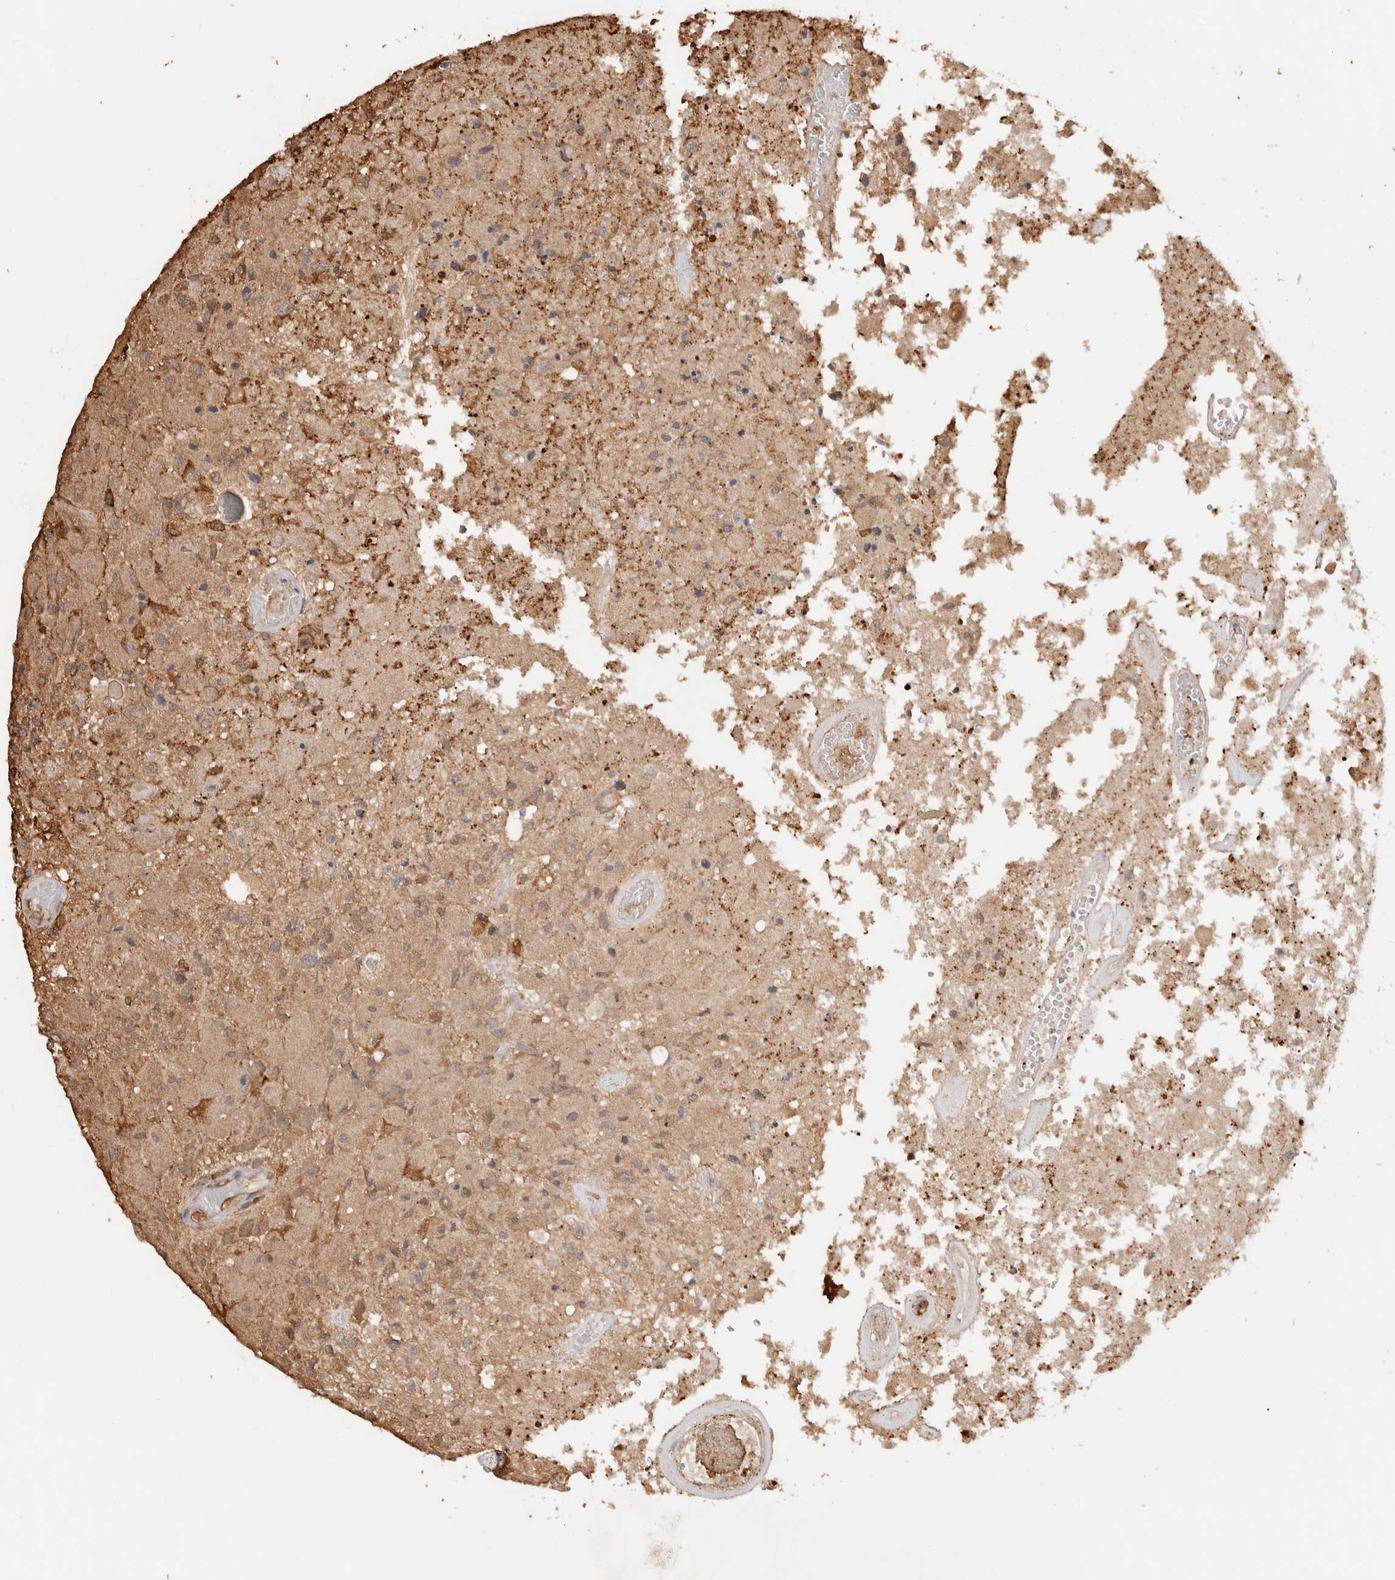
{"staining": {"intensity": "negative", "quantity": "none", "location": "none"}, "tissue": "glioma", "cell_type": "Tumor cells", "image_type": "cancer", "snomed": [{"axis": "morphology", "description": "Normal tissue, NOS"}, {"axis": "morphology", "description": "Glioma, malignant, High grade"}, {"axis": "topography", "description": "Cerebral cortex"}], "caption": "High power microscopy micrograph of an immunohistochemistry histopathology image of malignant glioma (high-grade), revealing no significant expression in tumor cells. (Immunohistochemistry (ihc), brightfield microscopy, high magnification).", "gene": "YWHAH", "patient": {"sex": "male", "age": 77}}